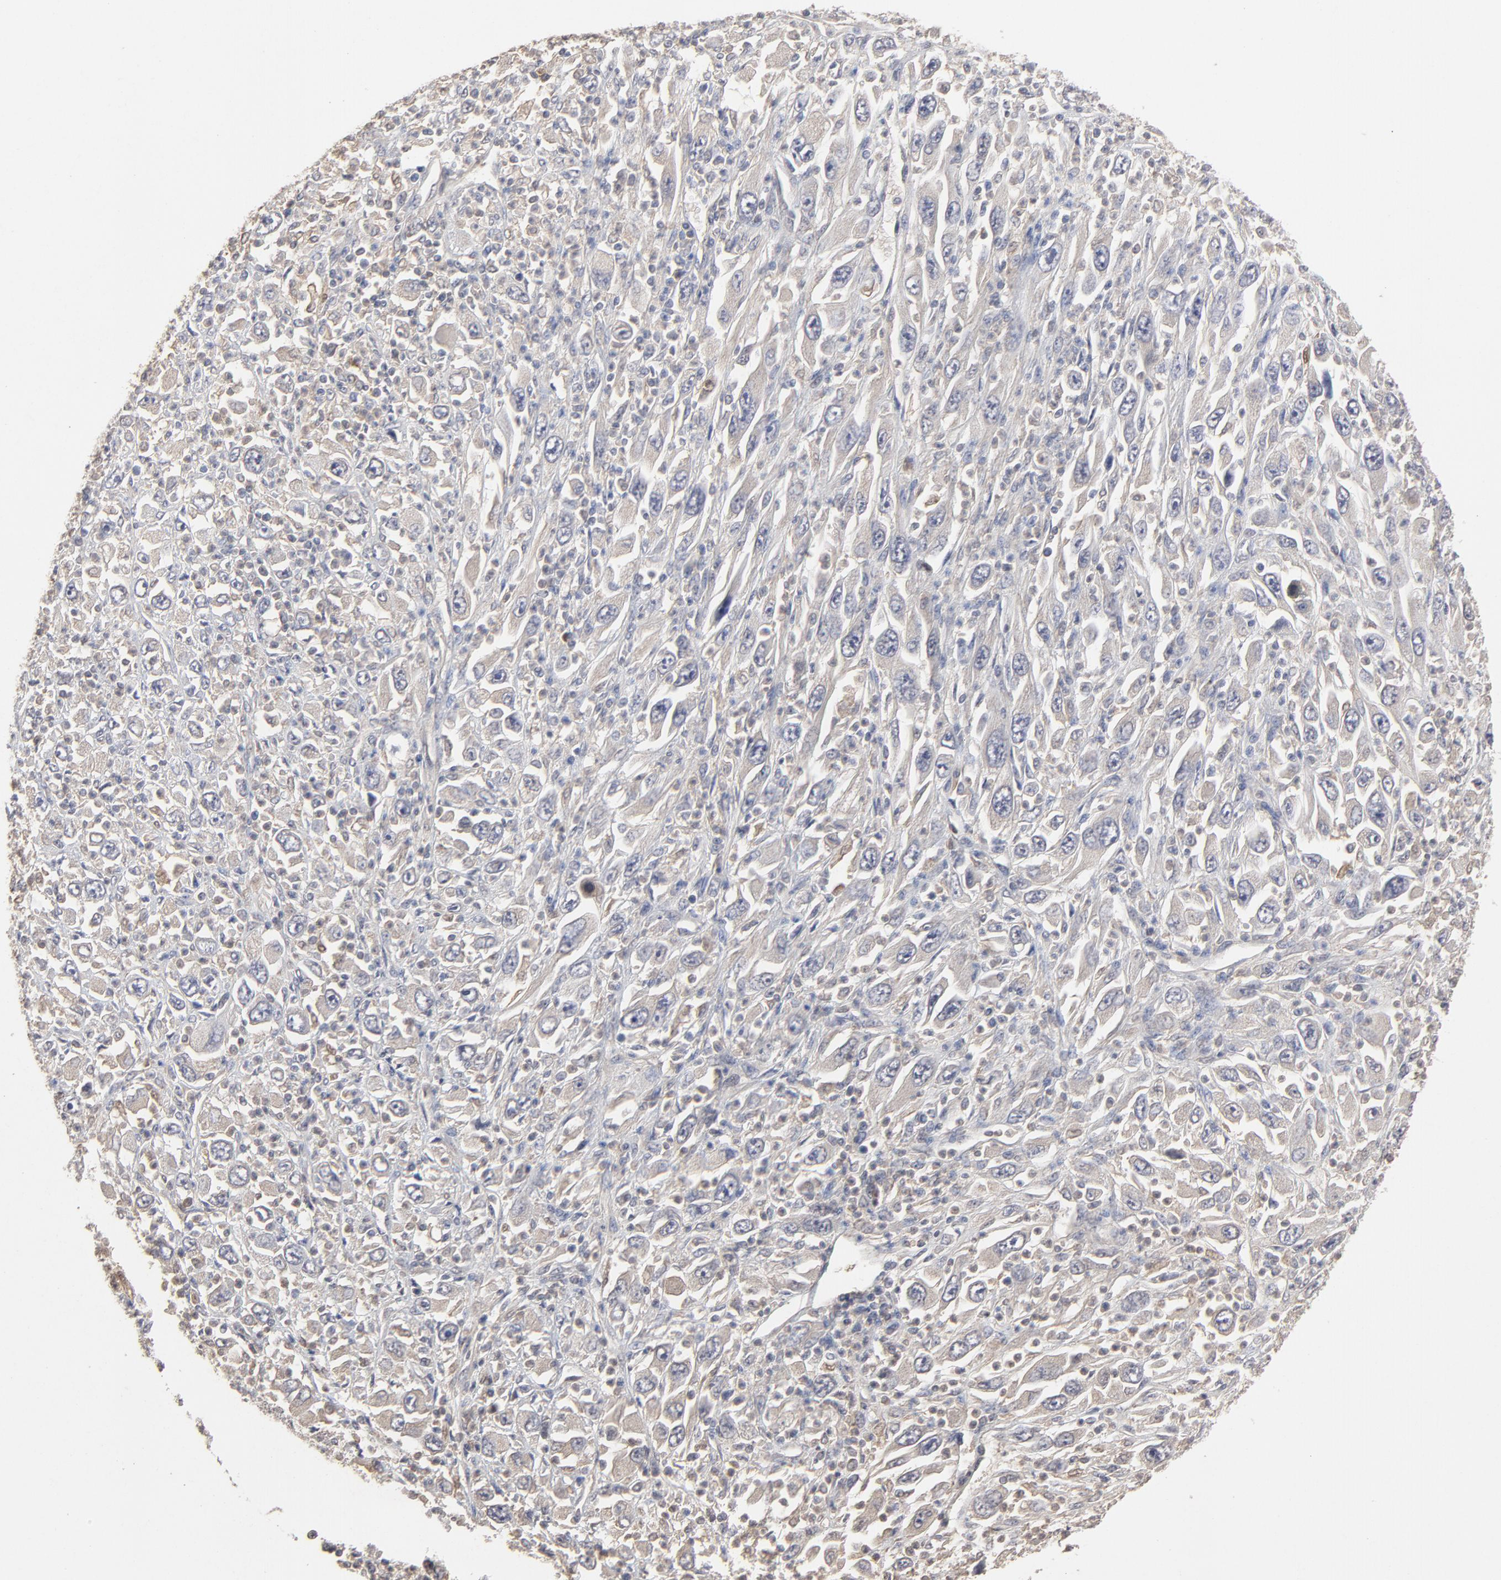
{"staining": {"intensity": "negative", "quantity": "none", "location": "none"}, "tissue": "melanoma", "cell_type": "Tumor cells", "image_type": "cancer", "snomed": [{"axis": "morphology", "description": "Malignant melanoma, Metastatic site"}, {"axis": "topography", "description": "Skin"}], "caption": "This is an immunohistochemistry (IHC) micrograph of human melanoma. There is no expression in tumor cells.", "gene": "VPREB3", "patient": {"sex": "female", "age": 56}}